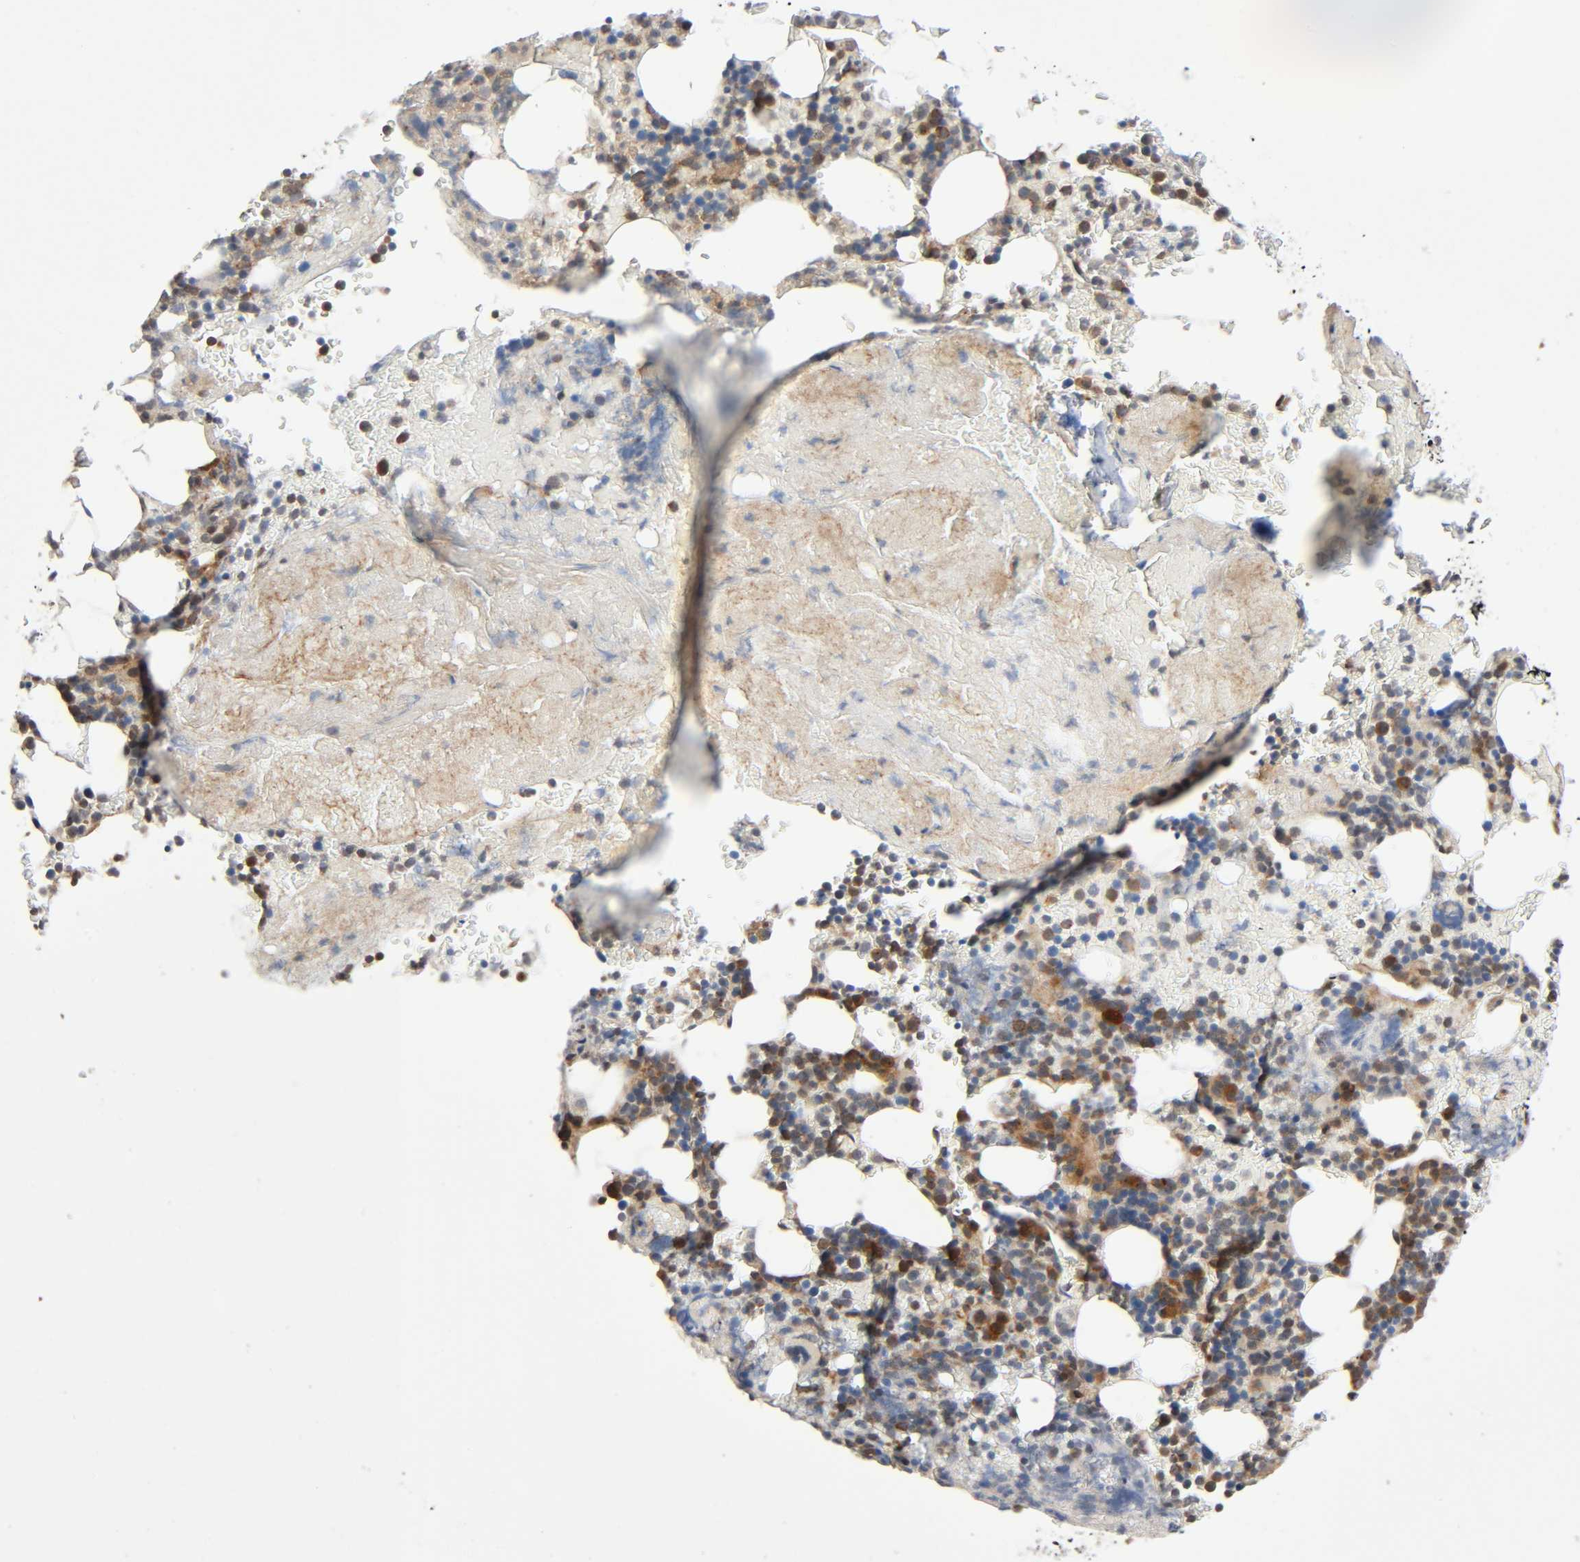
{"staining": {"intensity": "moderate", "quantity": "25%-75%", "location": "cytoplasmic/membranous"}, "tissue": "bone marrow", "cell_type": "Hematopoietic cells", "image_type": "normal", "snomed": [{"axis": "morphology", "description": "Normal tissue, NOS"}, {"axis": "topography", "description": "Bone marrow"}], "caption": "Protein staining by immunohistochemistry displays moderate cytoplasmic/membranous expression in approximately 25%-75% of hematopoietic cells in benign bone marrow. The staining was performed using DAB (3,3'-diaminobenzidine), with brown indicating positive protein expression. Nuclei are stained blue with hematoxylin.", "gene": "PPP2R1B", "patient": {"sex": "female", "age": 73}}